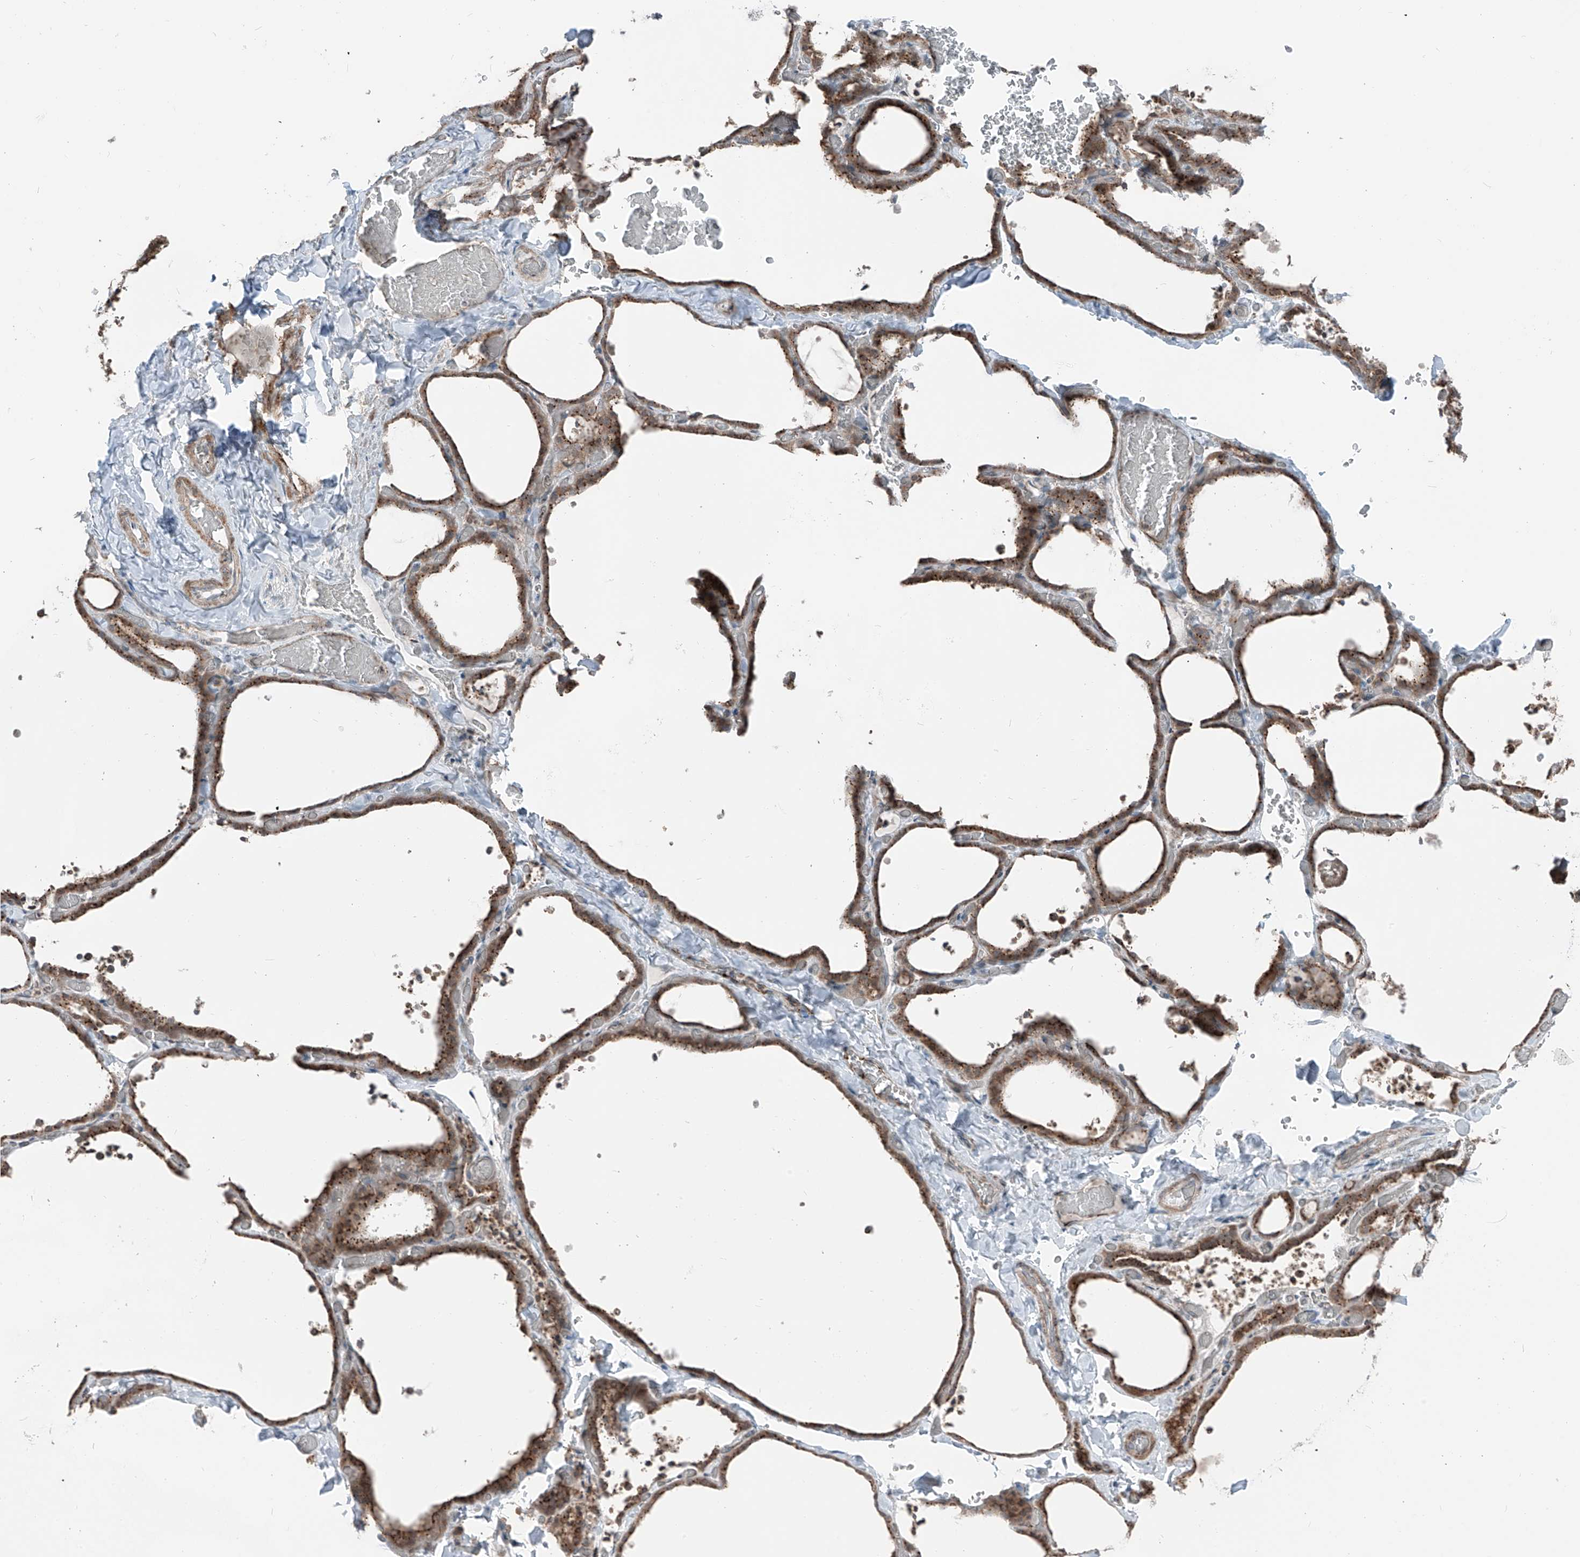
{"staining": {"intensity": "strong", "quantity": ">75%", "location": "cytoplasmic/membranous"}, "tissue": "thyroid gland", "cell_type": "Glandular cells", "image_type": "normal", "snomed": [{"axis": "morphology", "description": "Normal tissue, NOS"}, {"axis": "topography", "description": "Thyroid gland"}], "caption": "The image exhibits immunohistochemical staining of benign thyroid gland. There is strong cytoplasmic/membranous positivity is present in approximately >75% of glandular cells. The protein is shown in brown color, while the nuclei are stained blue.", "gene": "ERLEC1", "patient": {"sex": "female", "age": 22}}